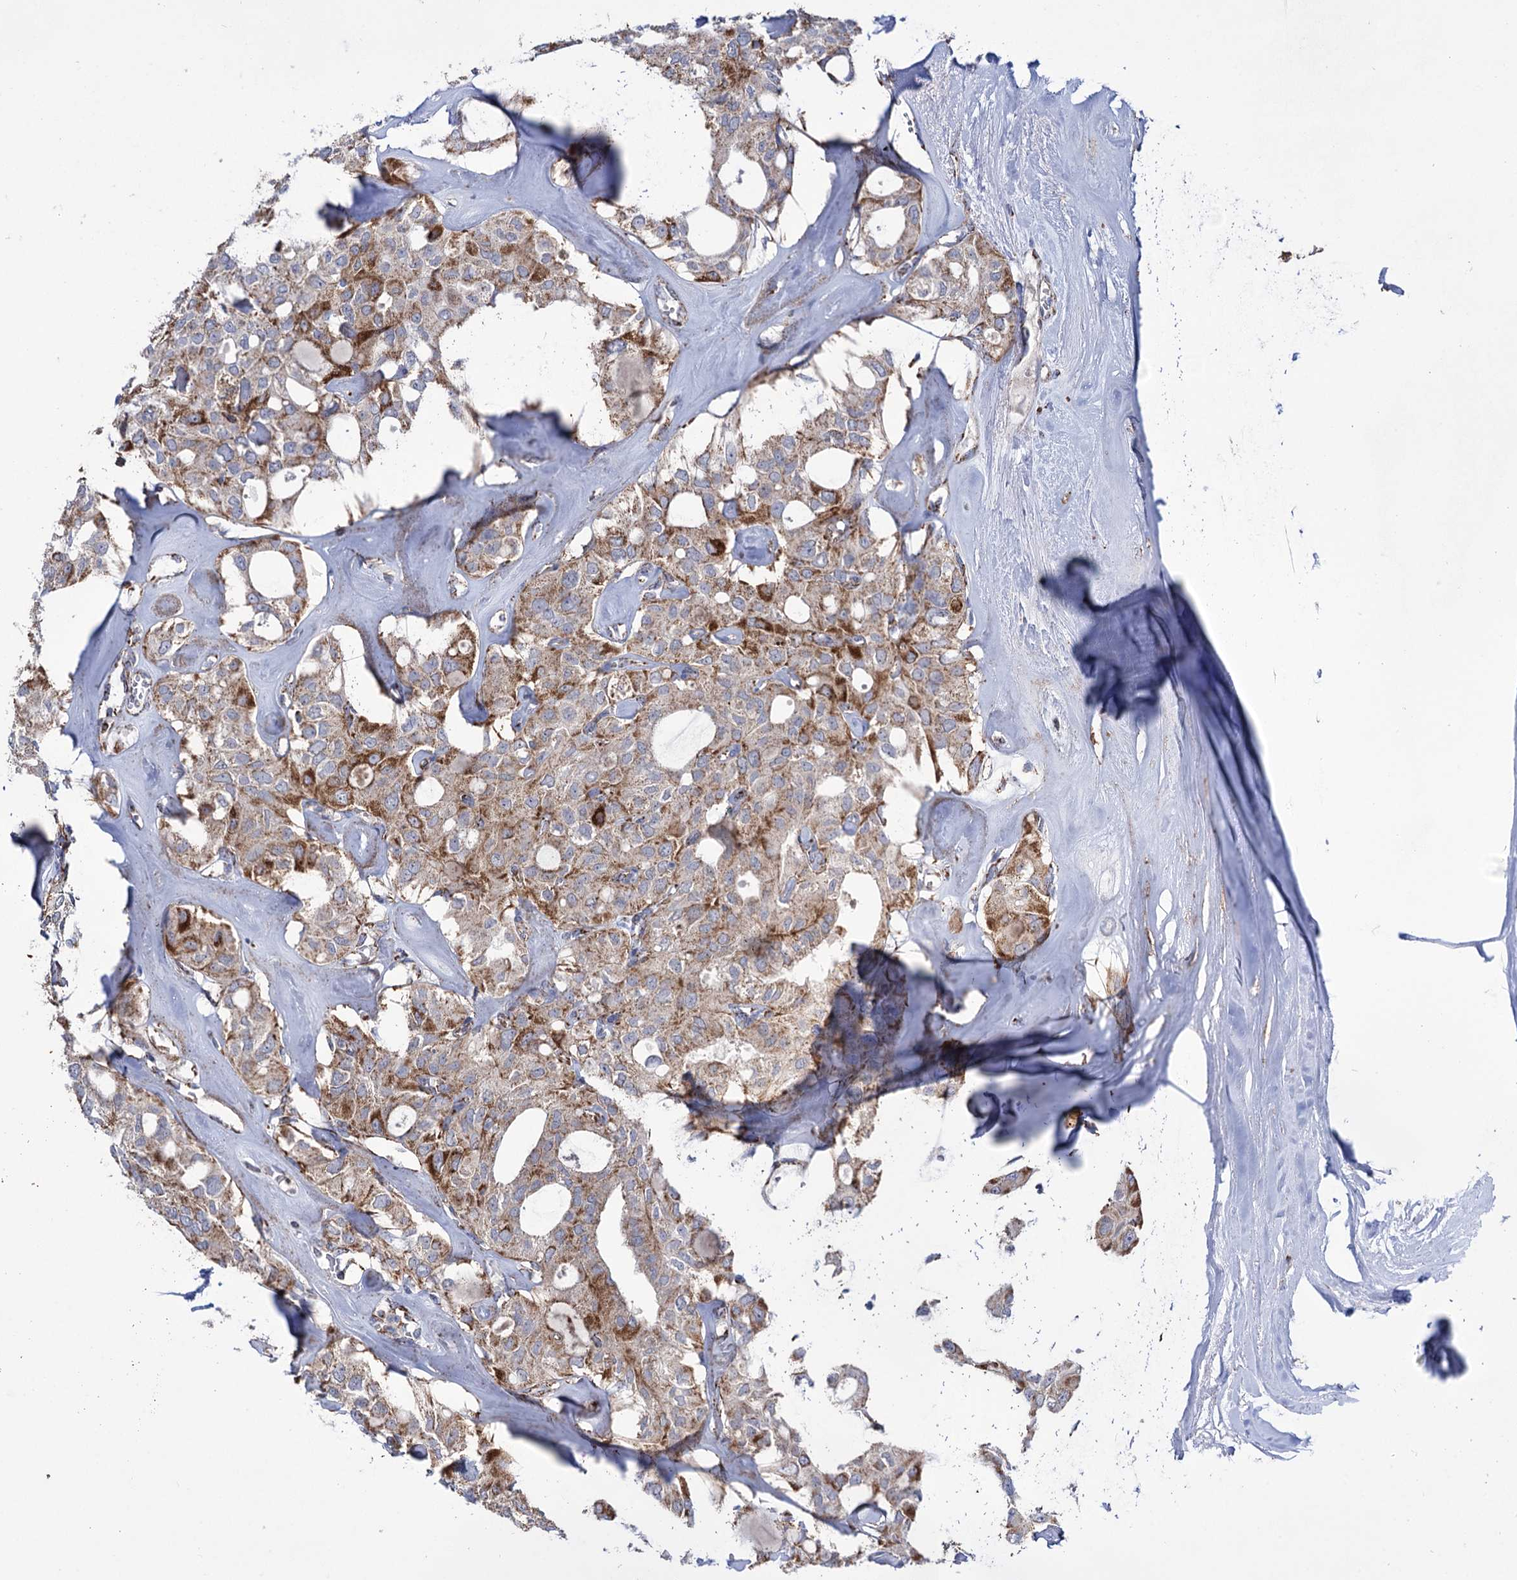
{"staining": {"intensity": "moderate", "quantity": ">75%", "location": "cytoplasmic/membranous"}, "tissue": "thyroid cancer", "cell_type": "Tumor cells", "image_type": "cancer", "snomed": [{"axis": "morphology", "description": "Follicular adenoma carcinoma, NOS"}, {"axis": "topography", "description": "Thyroid gland"}], "caption": "Immunohistochemistry (IHC) image of neoplastic tissue: human follicular adenoma carcinoma (thyroid) stained using IHC displays medium levels of moderate protein expression localized specifically in the cytoplasmic/membranous of tumor cells, appearing as a cytoplasmic/membranous brown color.", "gene": "ABHD10", "patient": {"sex": "male", "age": 75}}